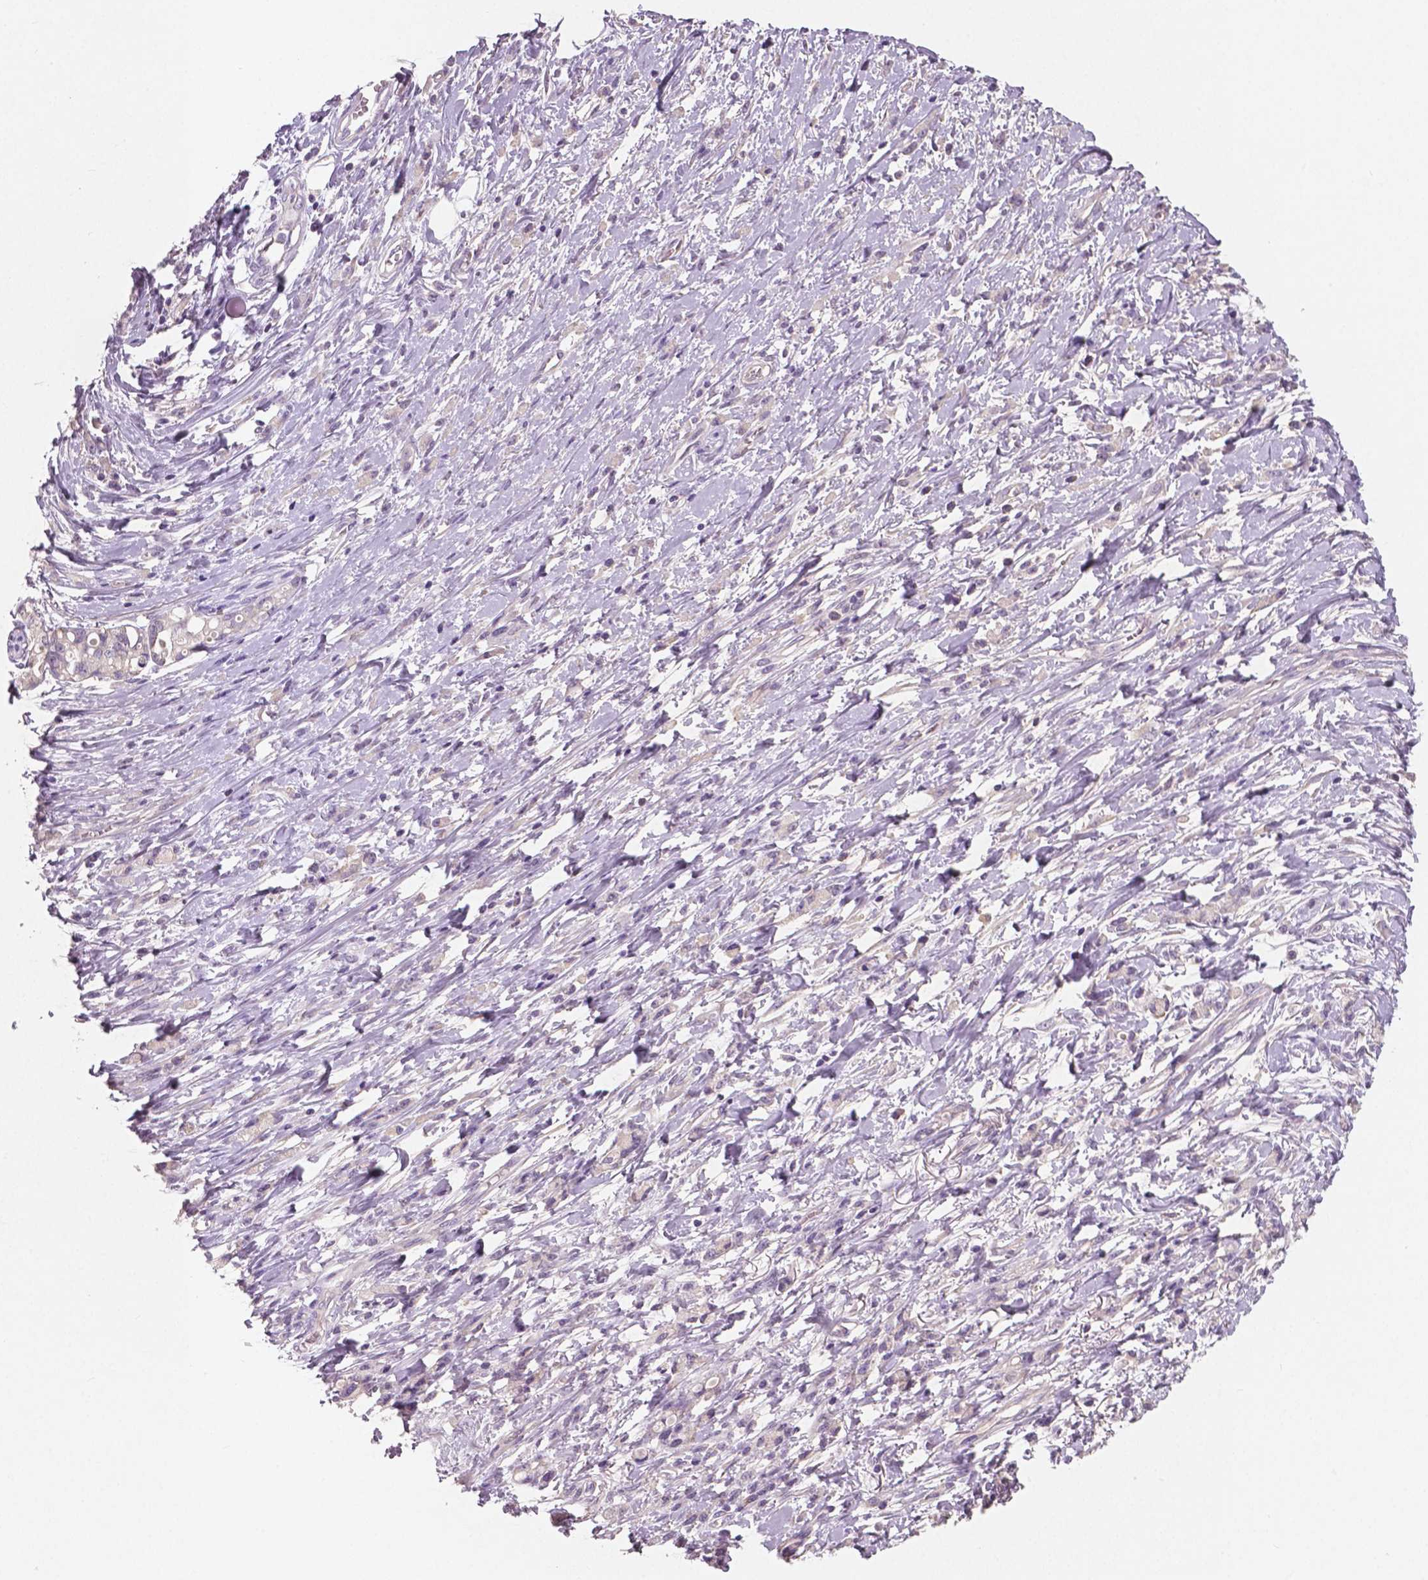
{"staining": {"intensity": "negative", "quantity": "none", "location": "none"}, "tissue": "stomach cancer", "cell_type": "Tumor cells", "image_type": "cancer", "snomed": [{"axis": "morphology", "description": "Adenocarcinoma, NOS"}, {"axis": "topography", "description": "Stomach"}], "caption": "IHC image of neoplastic tissue: stomach adenocarcinoma stained with DAB (3,3'-diaminobenzidine) reveals no significant protein staining in tumor cells.", "gene": "LSM14B", "patient": {"sex": "female", "age": 84}}